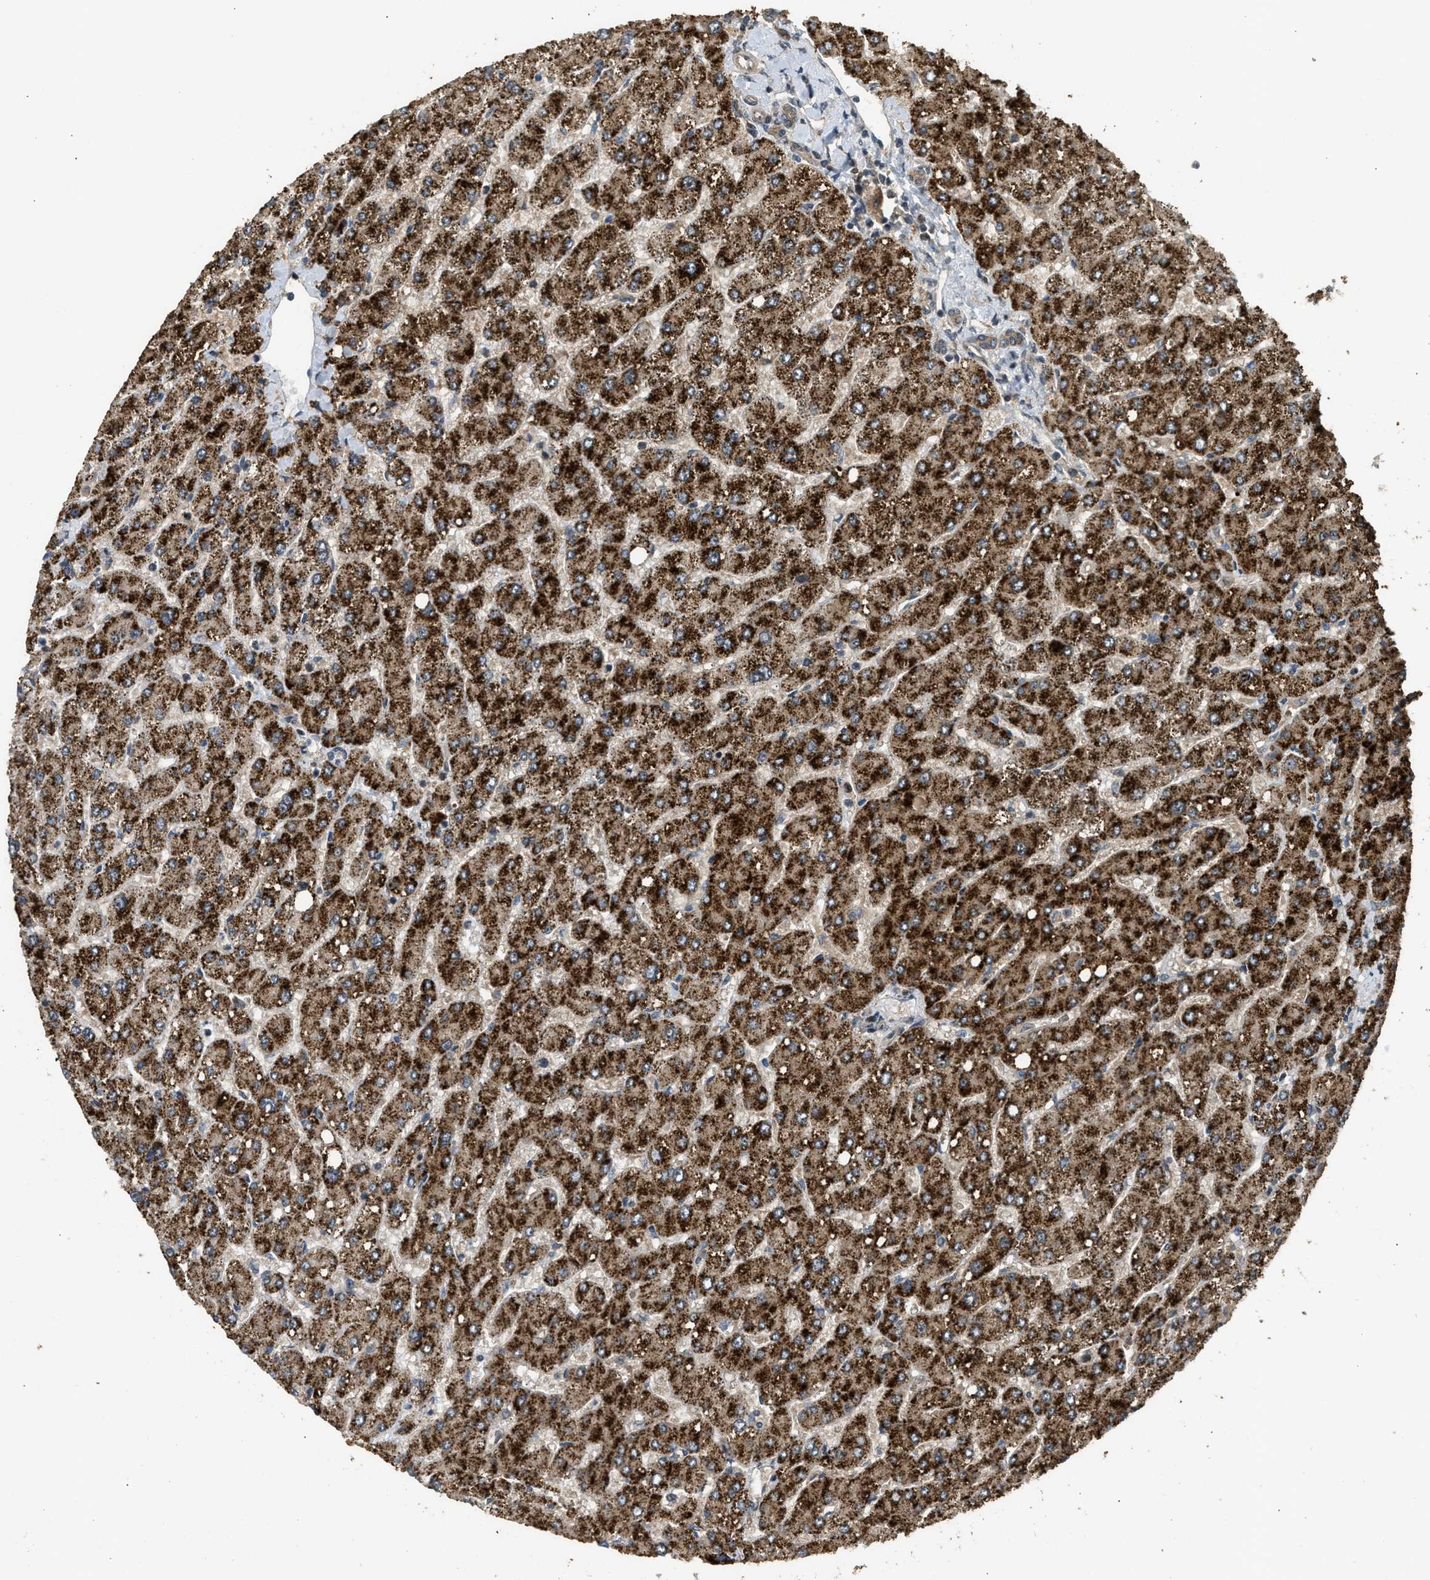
{"staining": {"intensity": "weak", "quantity": ">75%", "location": "cytoplasmic/membranous"}, "tissue": "liver", "cell_type": "Cholangiocytes", "image_type": "normal", "snomed": [{"axis": "morphology", "description": "Normal tissue, NOS"}, {"axis": "topography", "description": "Liver"}], "caption": "Weak cytoplasmic/membranous positivity is identified in approximately >75% of cholangiocytes in normal liver.", "gene": "GET1", "patient": {"sex": "male", "age": 55}}